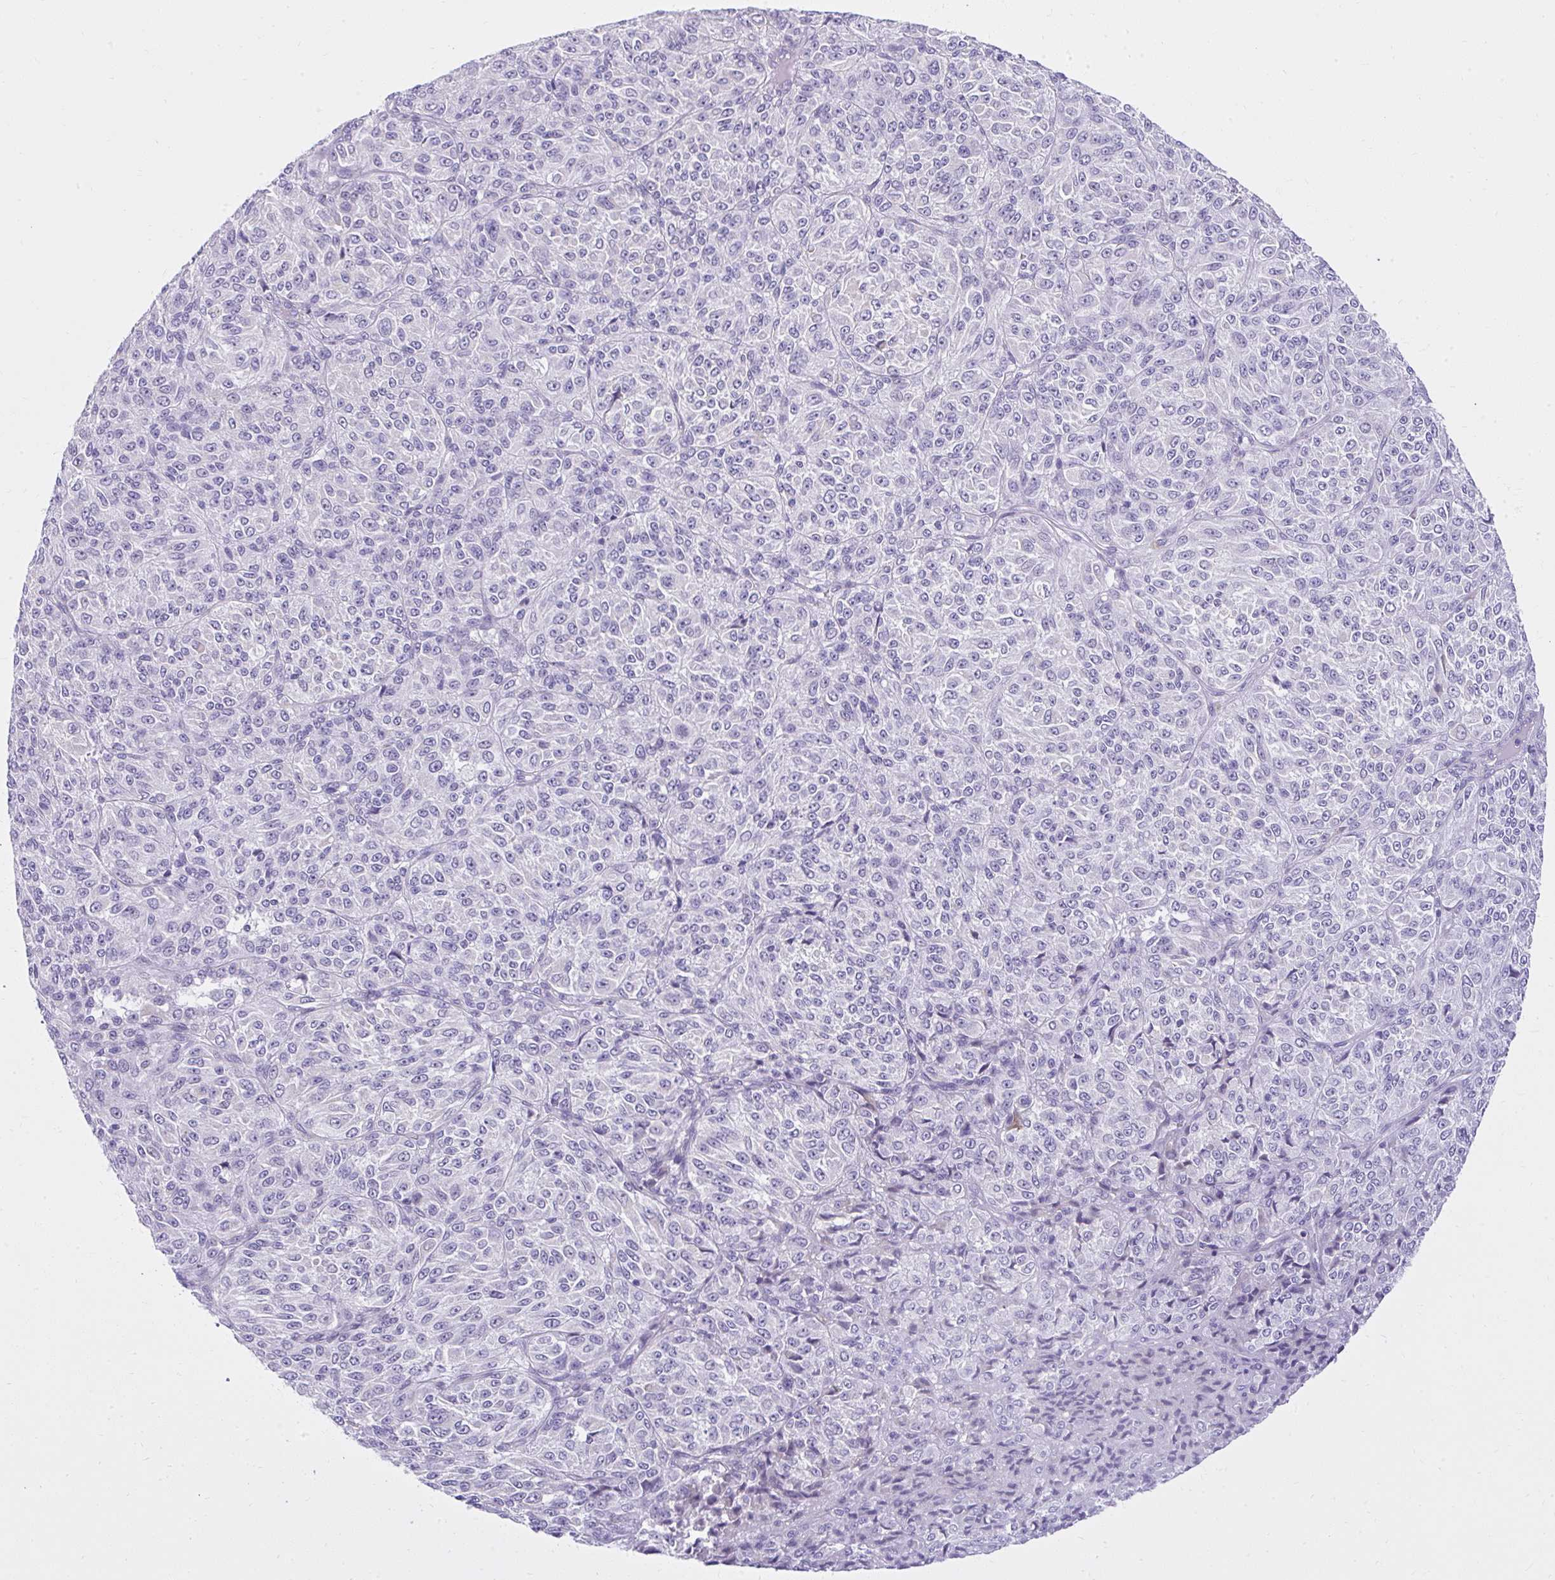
{"staining": {"intensity": "negative", "quantity": "none", "location": "none"}, "tissue": "melanoma", "cell_type": "Tumor cells", "image_type": "cancer", "snomed": [{"axis": "morphology", "description": "Malignant melanoma, Metastatic site"}, {"axis": "topography", "description": "Brain"}], "caption": "DAB immunohistochemical staining of human melanoma shows no significant positivity in tumor cells.", "gene": "PRAP1", "patient": {"sex": "female", "age": 56}}